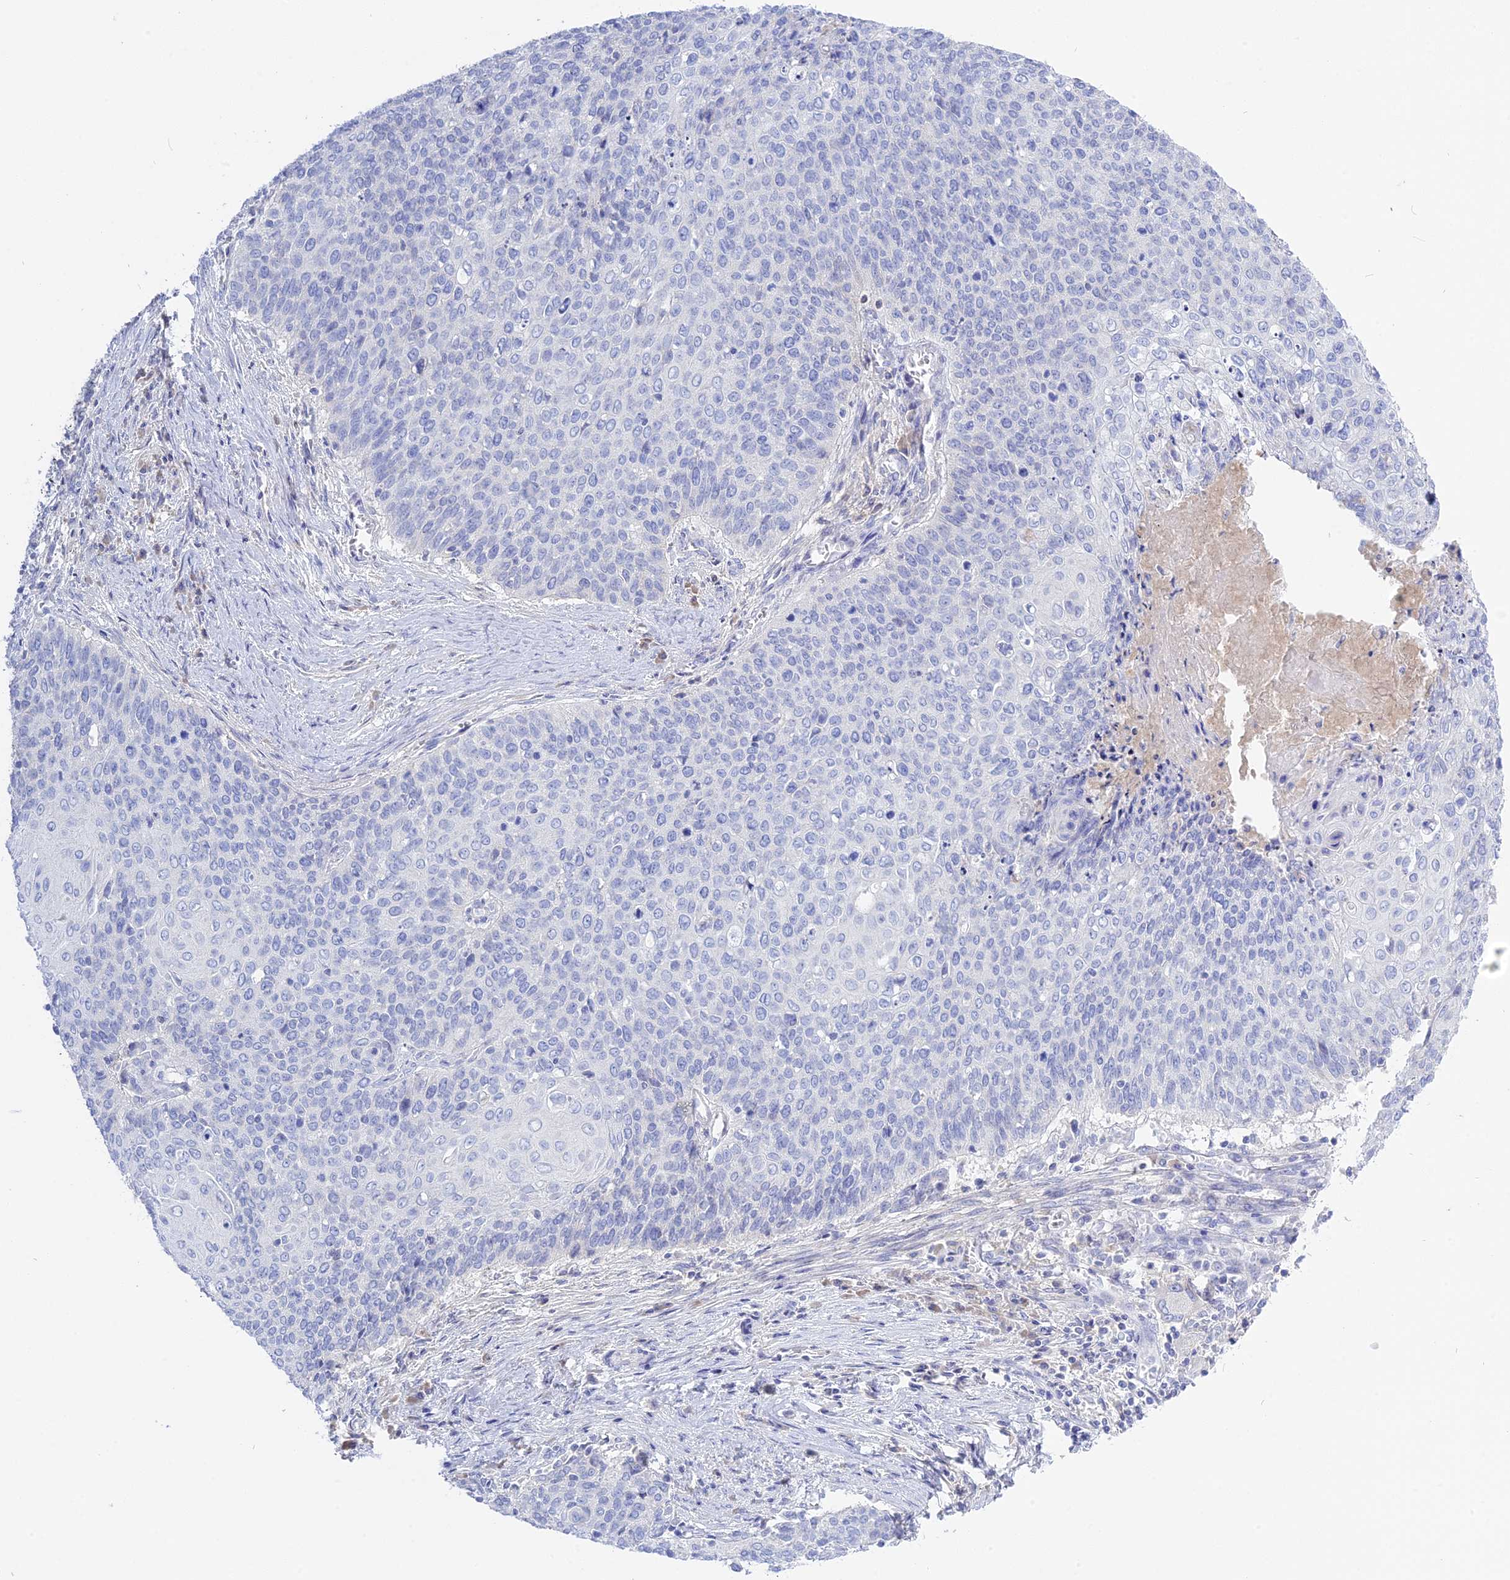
{"staining": {"intensity": "negative", "quantity": "none", "location": "none"}, "tissue": "cervical cancer", "cell_type": "Tumor cells", "image_type": "cancer", "snomed": [{"axis": "morphology", "description": "Squamous cell carcinoma, NOS"}, {"axis": "topography", "description": "Cervix"}], "caption": "IHC micrograph of neoplastic tissue: cervical squamous cell carcinoma stained with DAB displays no significant protein expression in tumor cells.", "gene": "ADGRA1", "patient": {"sex": "female", "age": 39}}